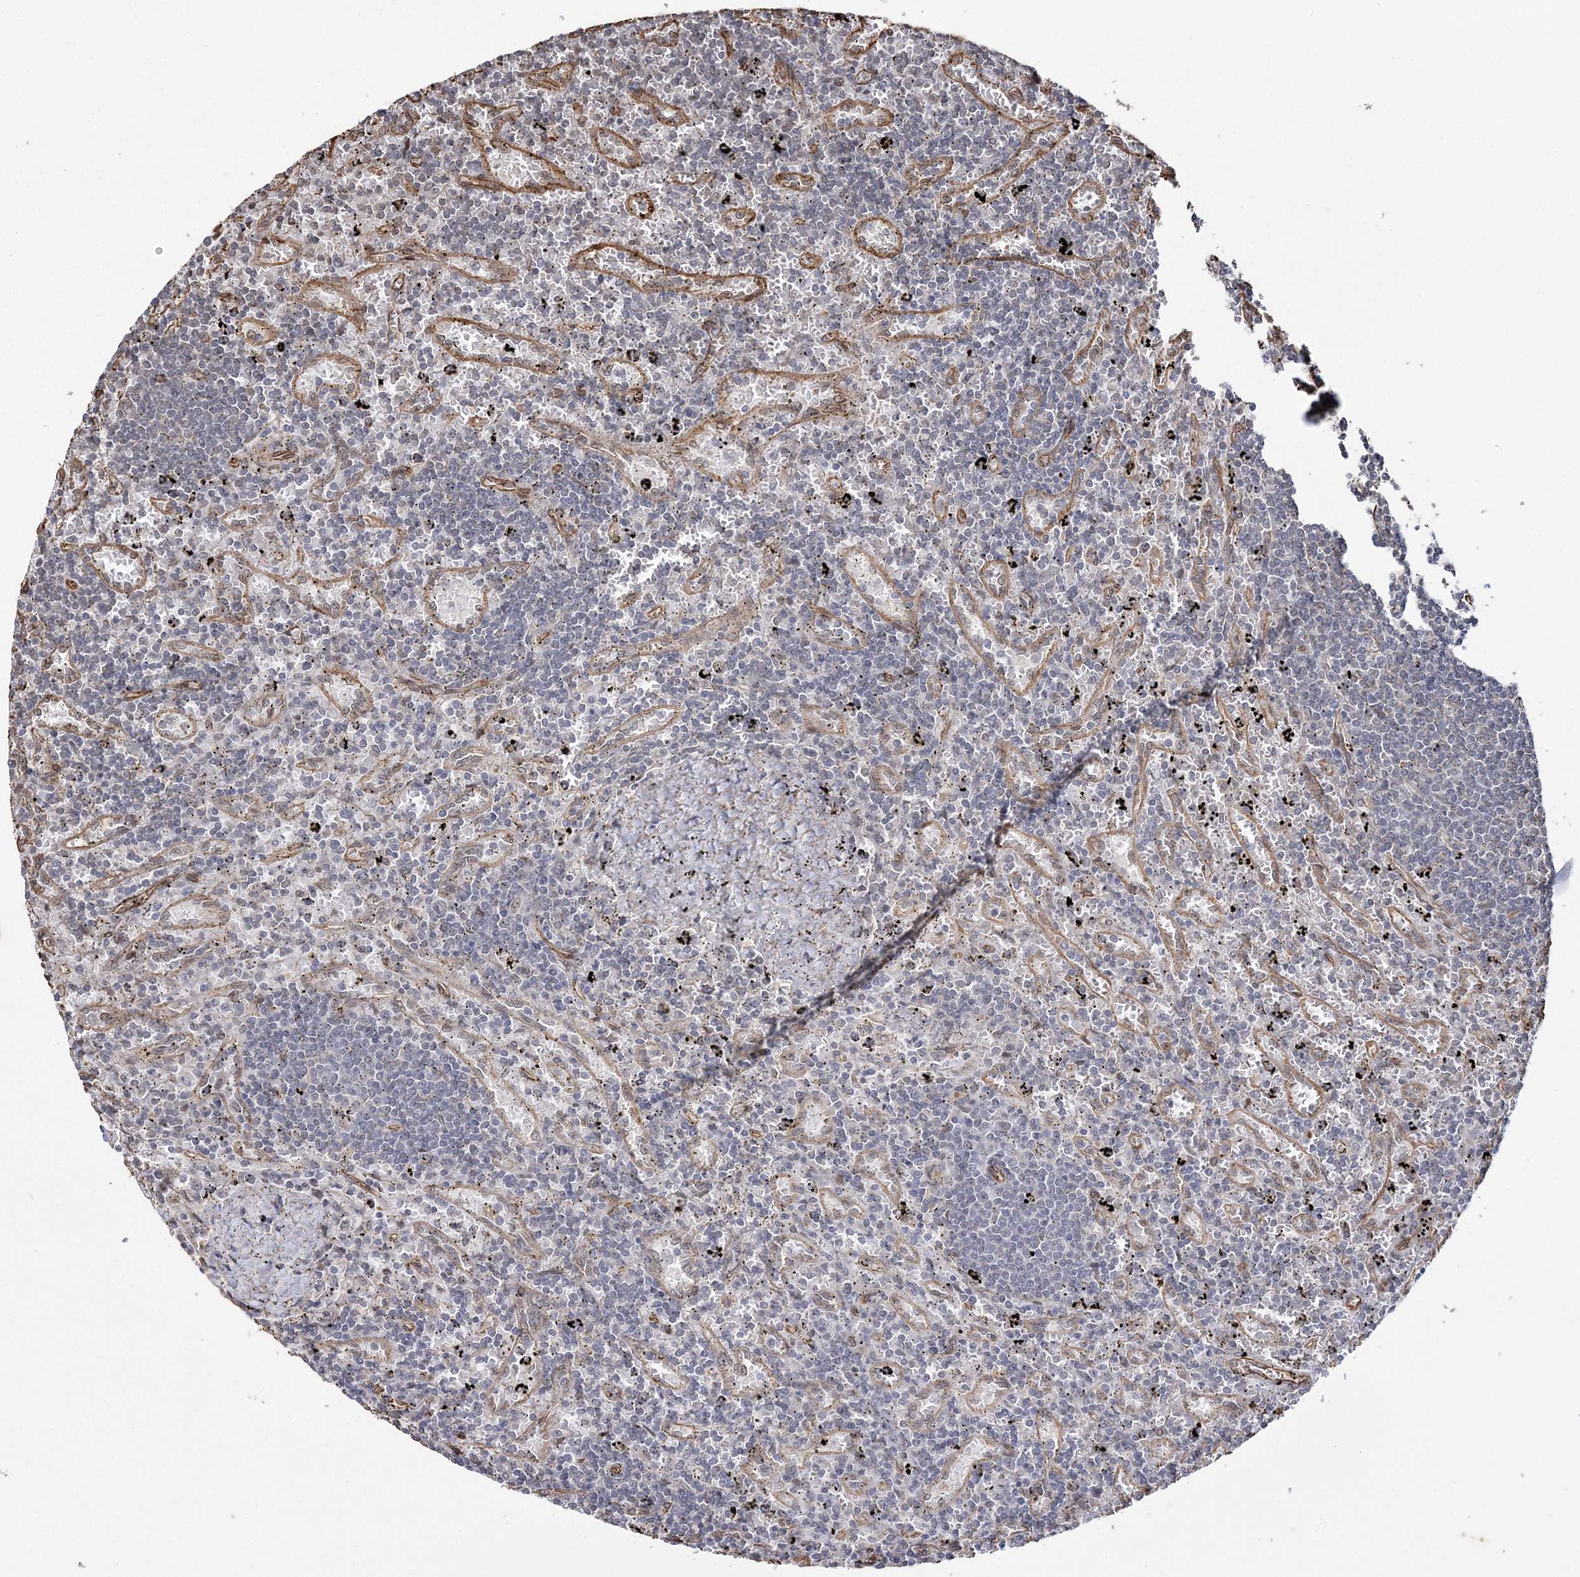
{"staining": {"intensity": "negative", "quantity": "none", "location": "none"}, "tissue": "lymphoma", "cell_type": "Tumor cells", "image_type": "cancer", "snomed": [{"axis": "morphology", "description": "Malignant lymphoma, non-Hodgkin's type, Low grade"}, {"axis": "topography", "description": "Spleen"}], "caption": "Immunohistochemistry of human lymphoma exhibits no expression in tumor cells.", "gene": "ATP11B", "patient": {"sex": "male", "age": 76}}